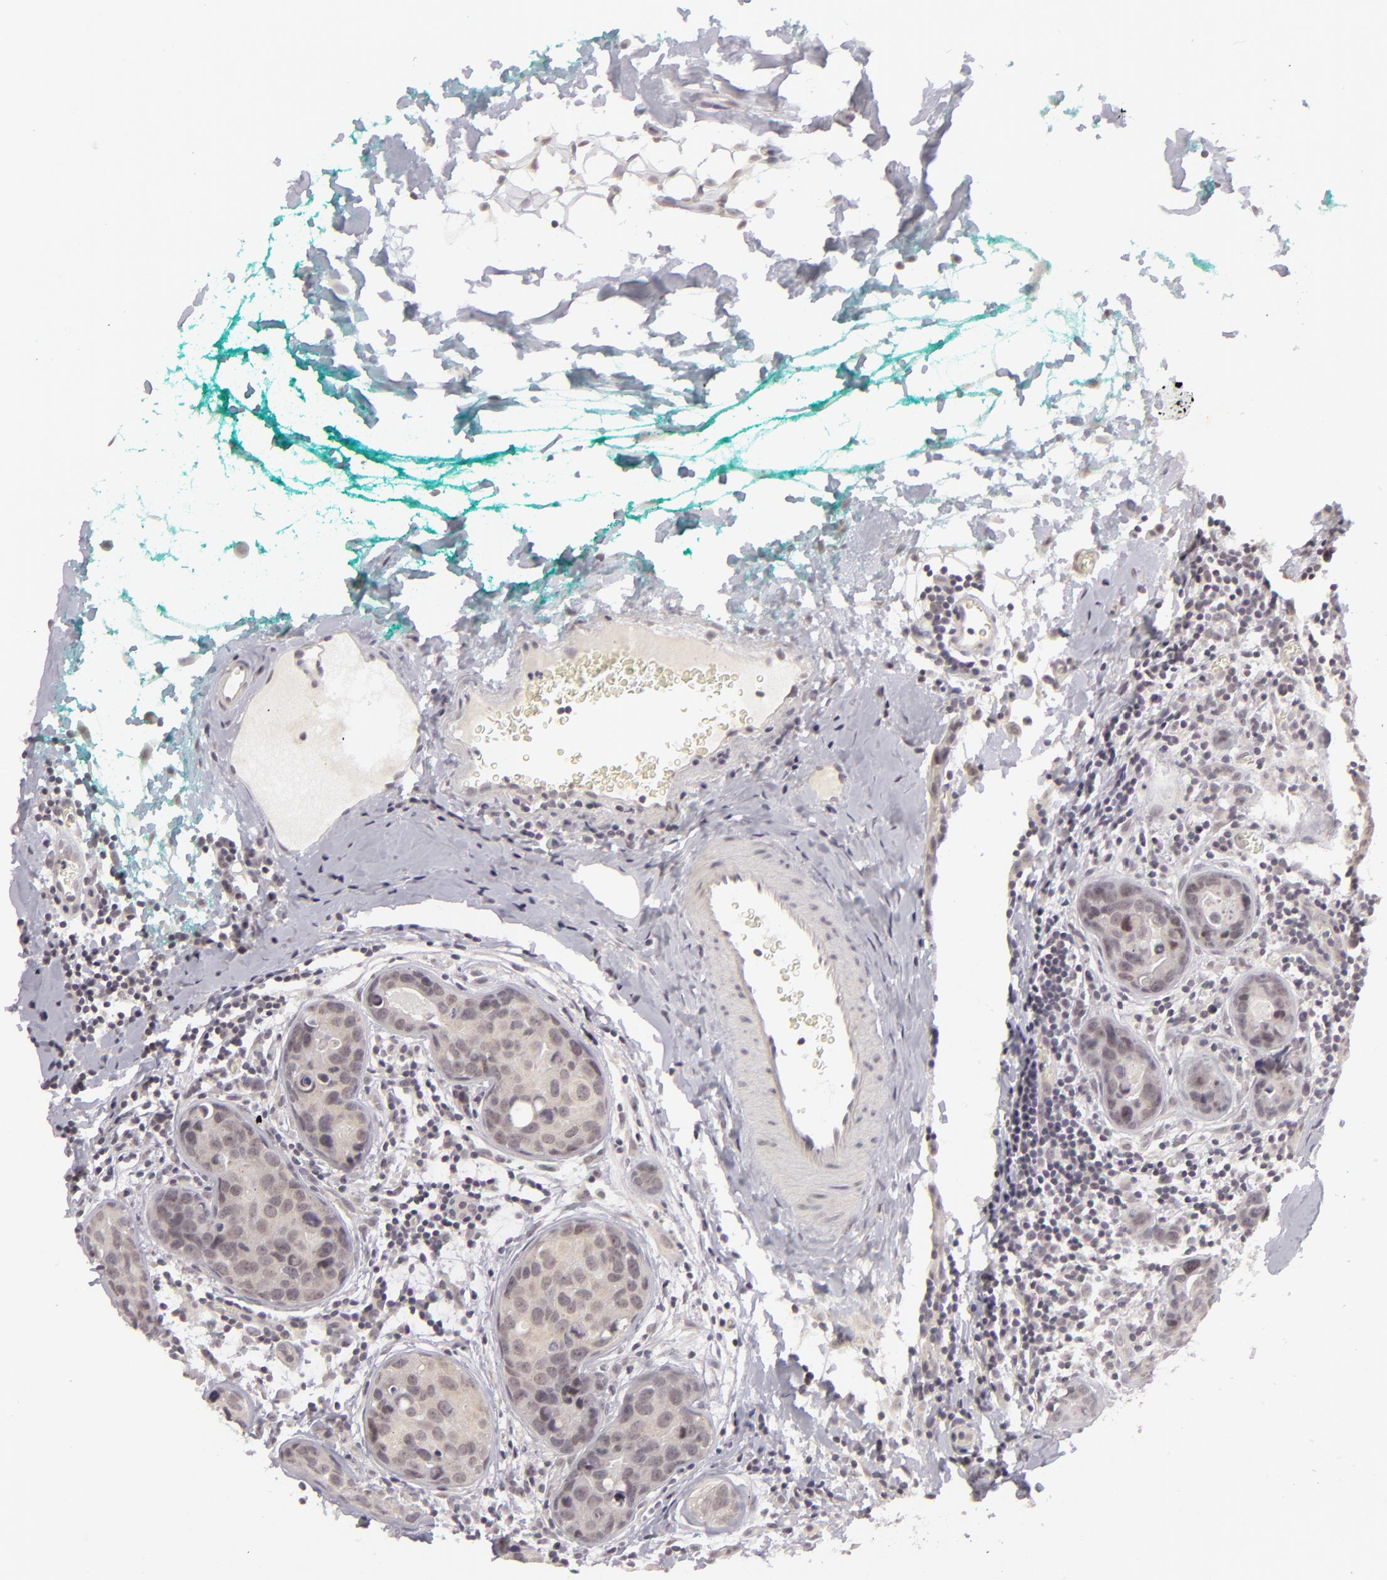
{"staining": {"intensity": "weak", "quantity": ">75%", "location": "cytoplasmic/membranous"}, "tissue": "breast cancer", "cell_type": "Tumor cells", "image_type": "cancer", "snomed": [{"axis": "morphology", "description": "Duct carcinoma"}, {"axis": "topography", "description": "Breast"}], "caption": "The immunohistochemical stain labels weak cytoplasmic/membranous staining in tumor cells of intraductal carcinoma (breast) tissue. (brown staining indicates protein expression, while blue staining denotes nuclei).", "gene": "DLG3", "patient": {"sex": "female", "age": 24}}